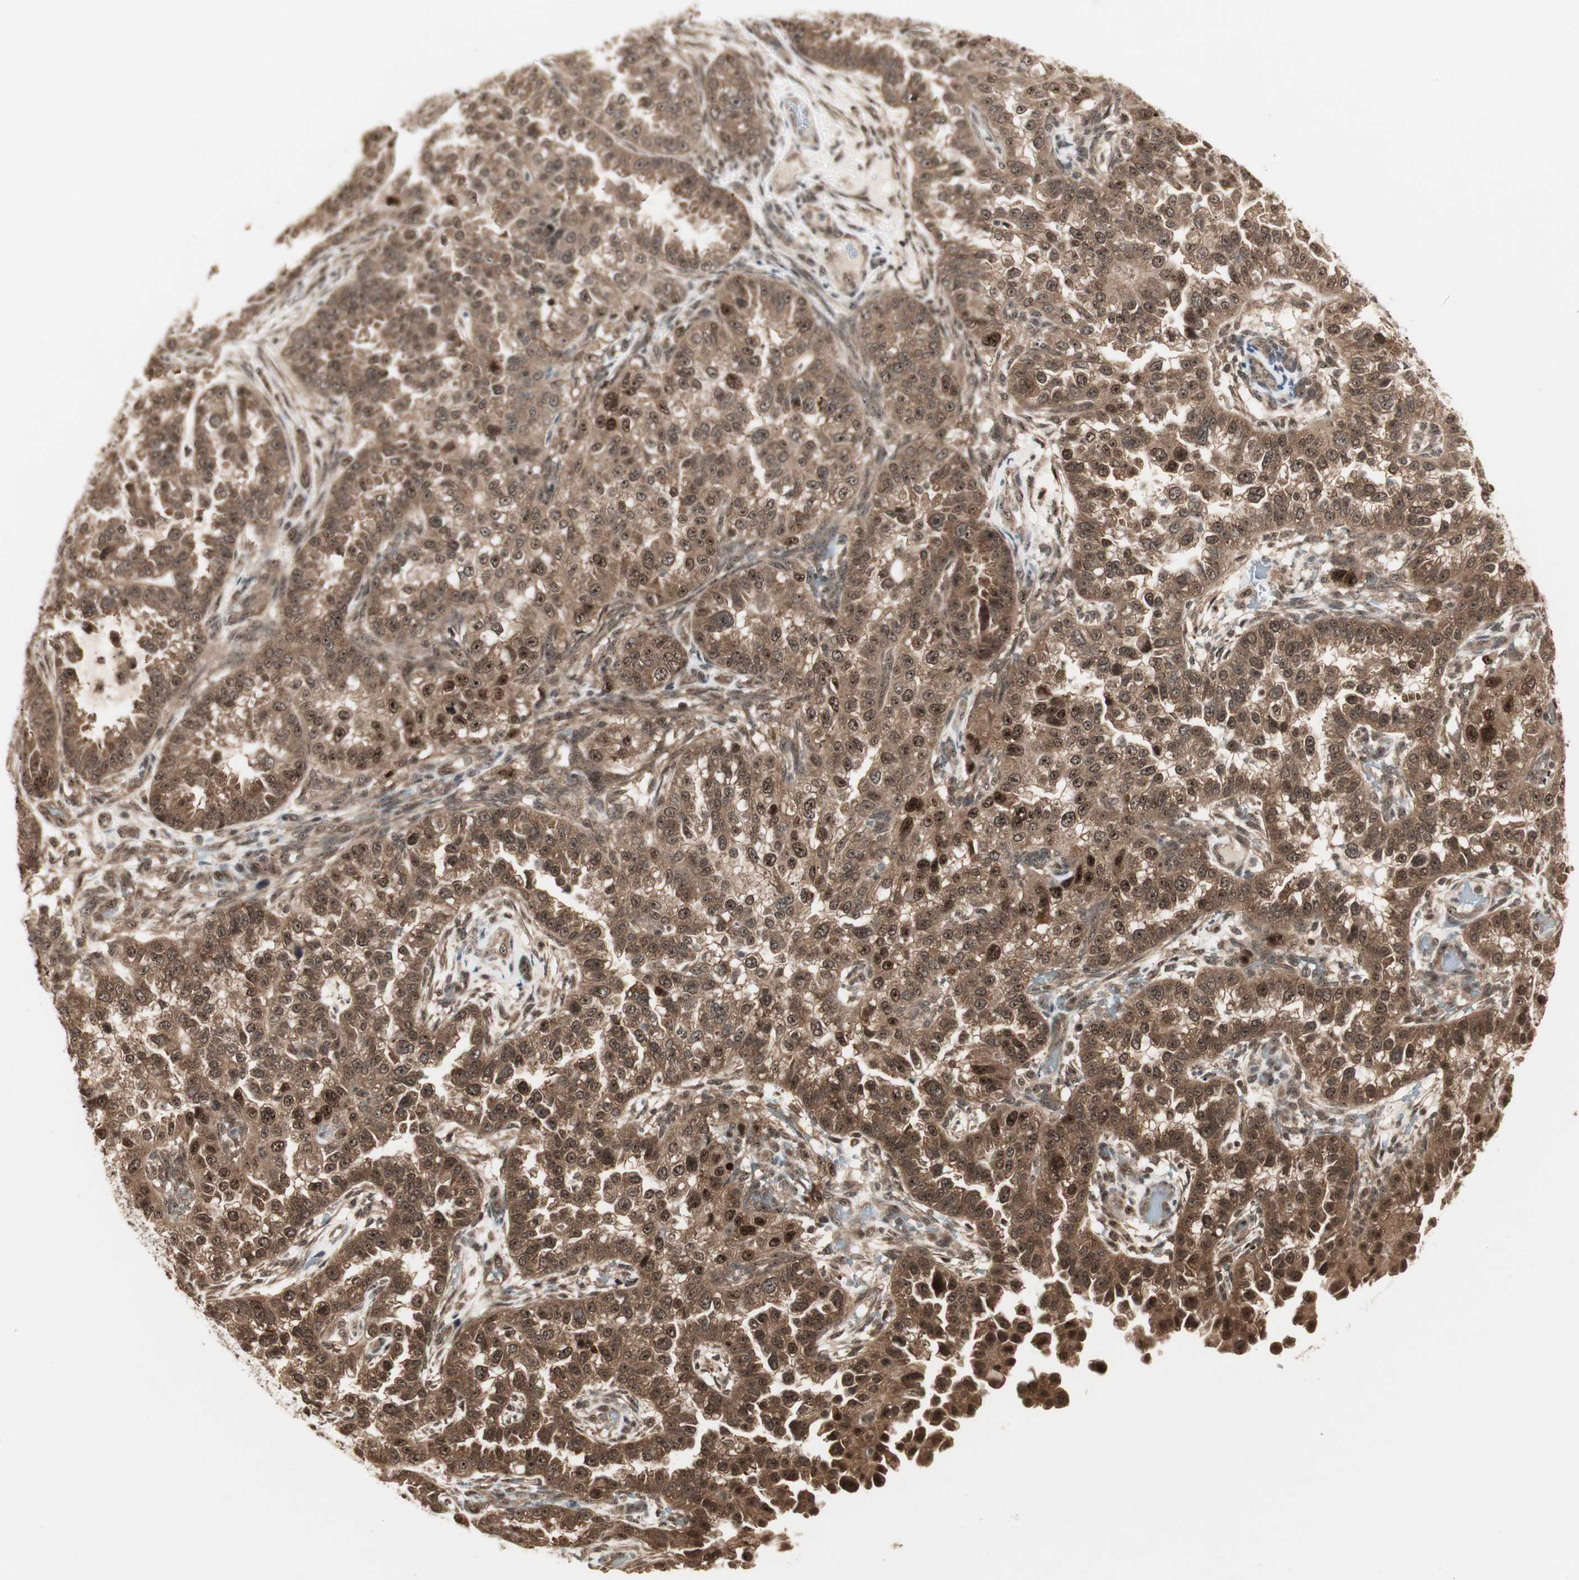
{"staining": {"intensity": "strong", "quantity": ">75%", "location": "cytoplasmic/membranous,nuclear"}, "tissue": "endometrial cancer", "cell_type": "Tumor cells", "image_type": "cancer", "snomed": [{"axis": "morphology", "description": "Adenocarcinoma, NOS"}, {"axis": "topography", "description": "Endometrium"}], "caption": "Immunohistochemistry (IHC) (DAB) staining of adenocarcinoma (endometrial) demonstrates strong cytoplasmic/membranous and nuclear protein expression in about >75% of tumor cells.", "gene": "CSNK2B", "patient": {"sex": "female", "age": 85}}